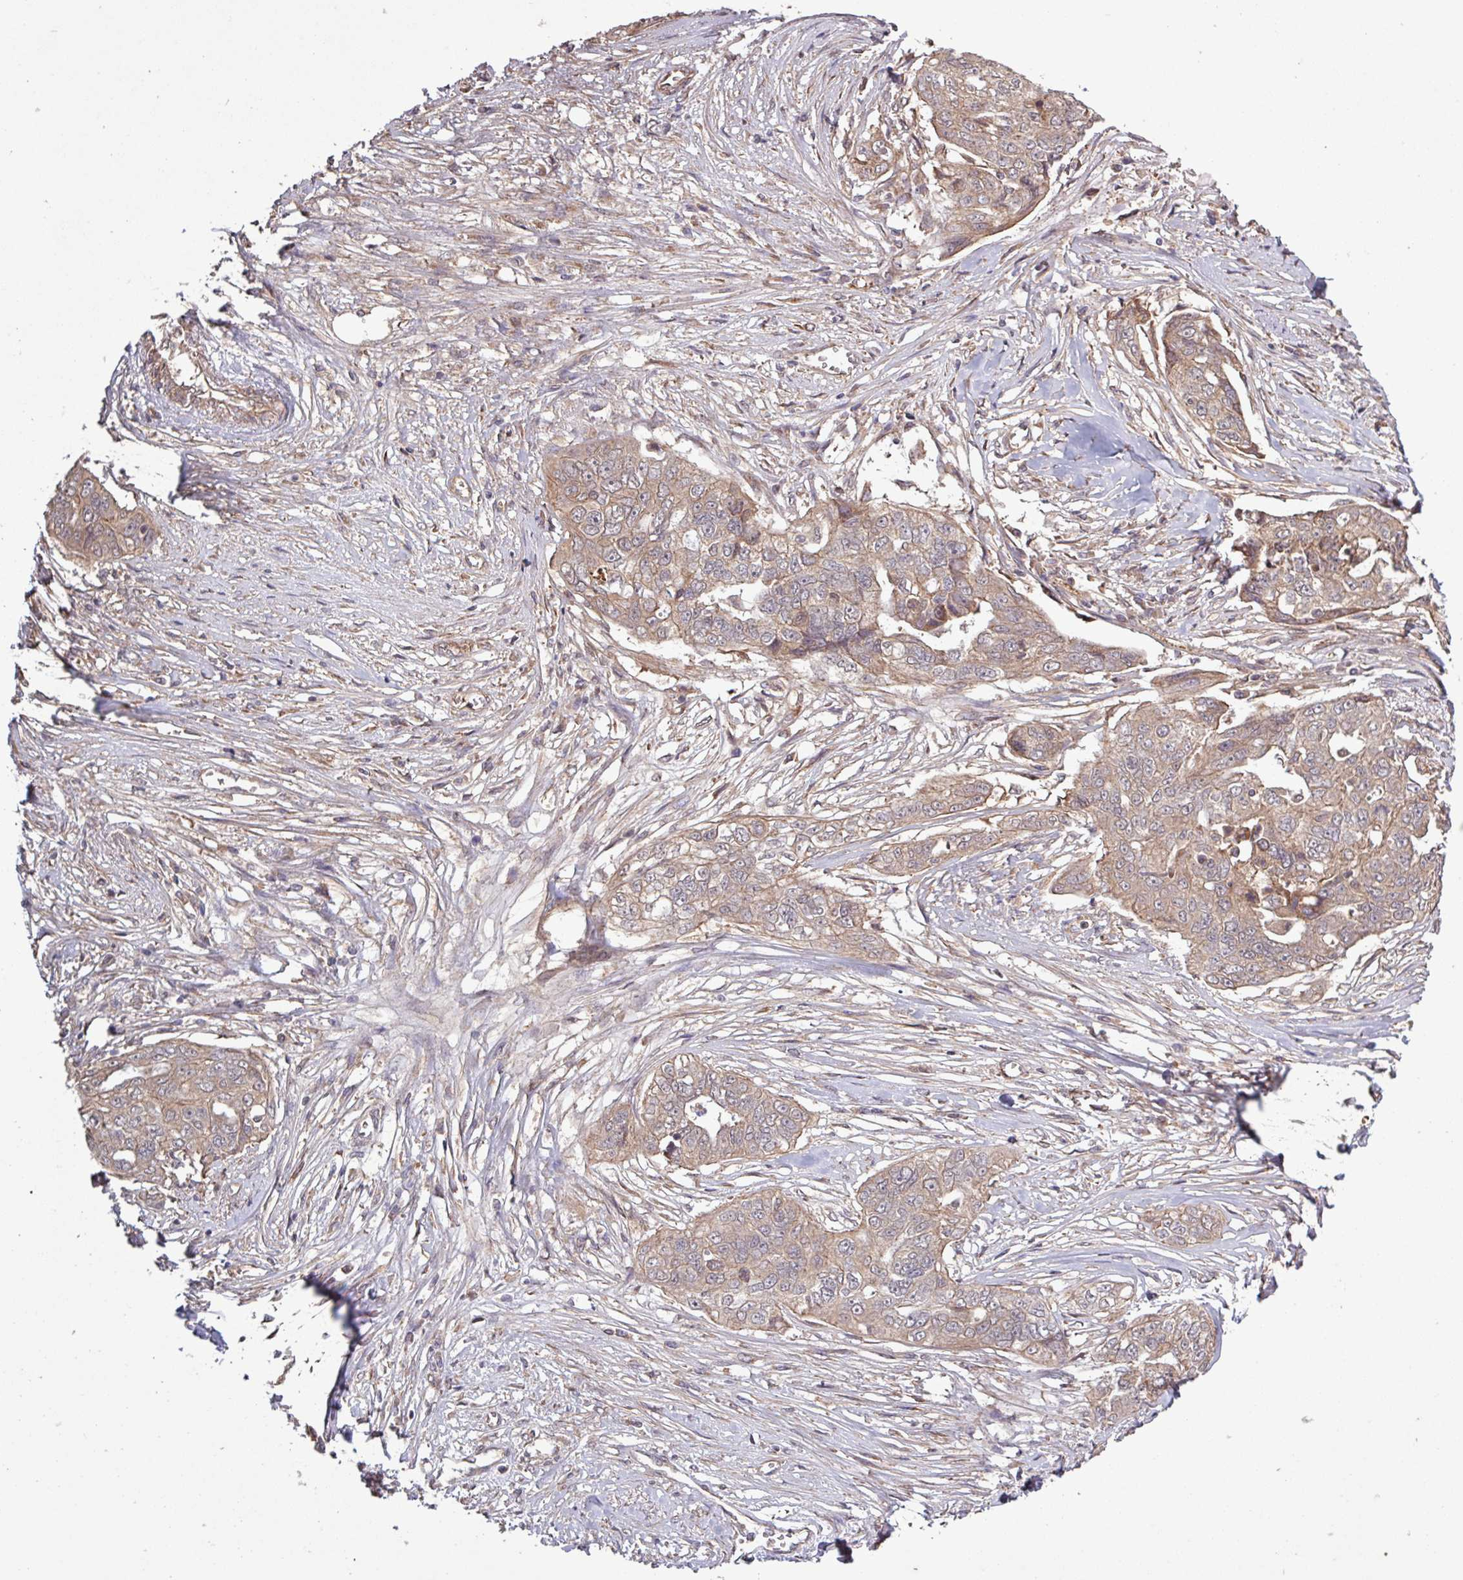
{"staining": {"intensity": "moderate", "quantity": ">75%", "location": "cytoplasmic/membranous"}, "tissue": "ovarian cancer", "cell_type": "Tumor cells", "image_type": "cancer", "snomed": [{"axis": "morphology", "description": "Carcinoma, endometroid"}, {"axis": "topography", "description": "Ovary"}], "caption": "This micrograph reveals immunohistochemistry (IHC) staining of human endometroid carcinoma (ovarian), with medium moderate cytoplasmic/membranous positivity in about >75% of tumor cells.", "gene": "TRABD2A", "patient": {"sex": "female", "age": 70}}